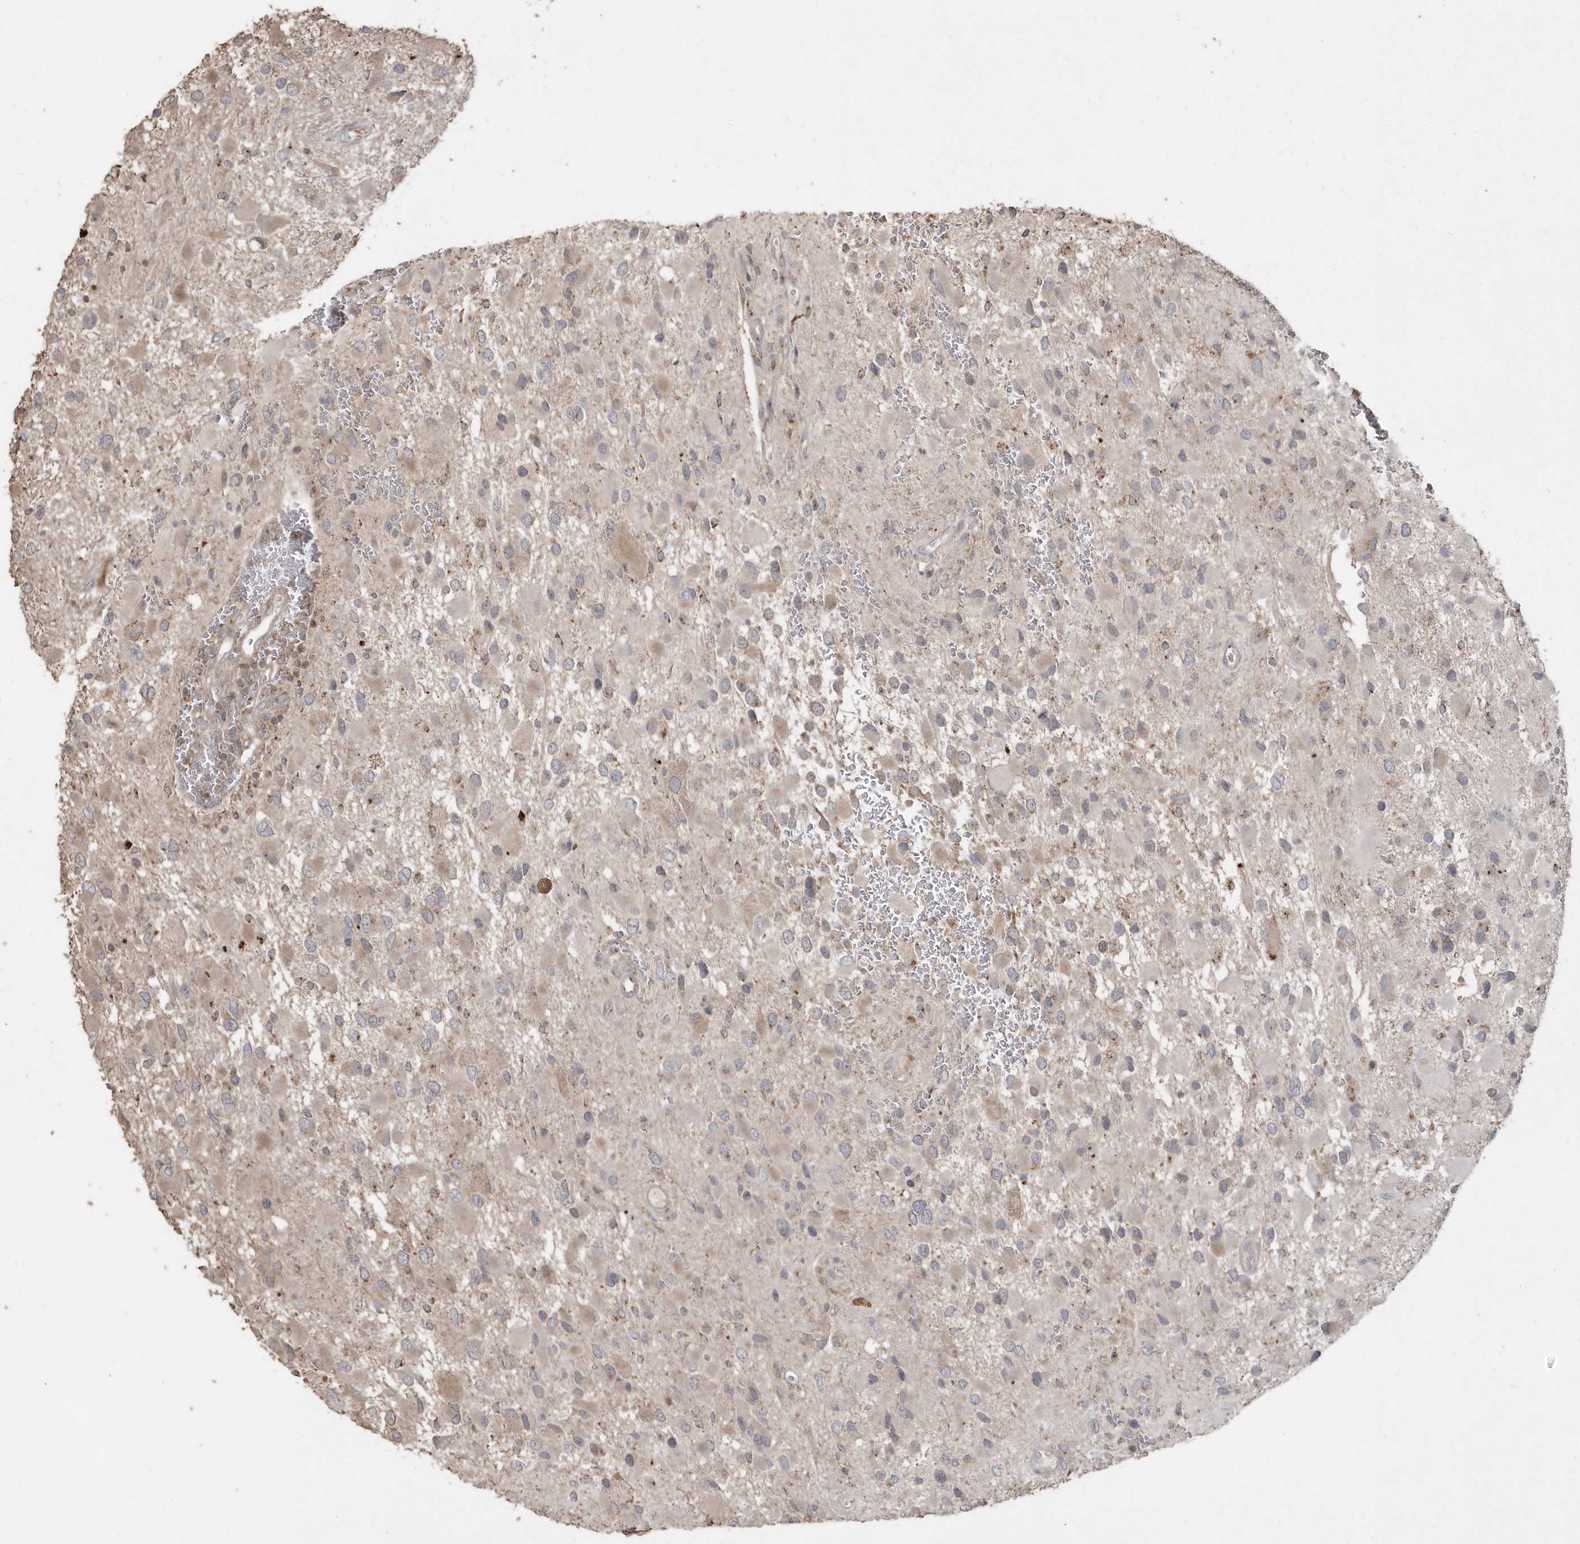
{"staining": {"intensity": "weak", "quantity": "25%-75%", "location": "cytoplasmic/membranous"}, "tissue": "glioma", "cell_type": "Tumor cells", "image_type": "cancer", "snomed": [{"axis": "morphology", "description": "Glioma, malignant, High grade"}, {"axis": "topography", "description": "Brain"}], "caption": "Glioma tissue exhibits weak cytoplasmic/membranous staining in about 25%-75% of tumor cells", "gene": "GEMIN6", "patient": {"sex": "male", "age": 53}}